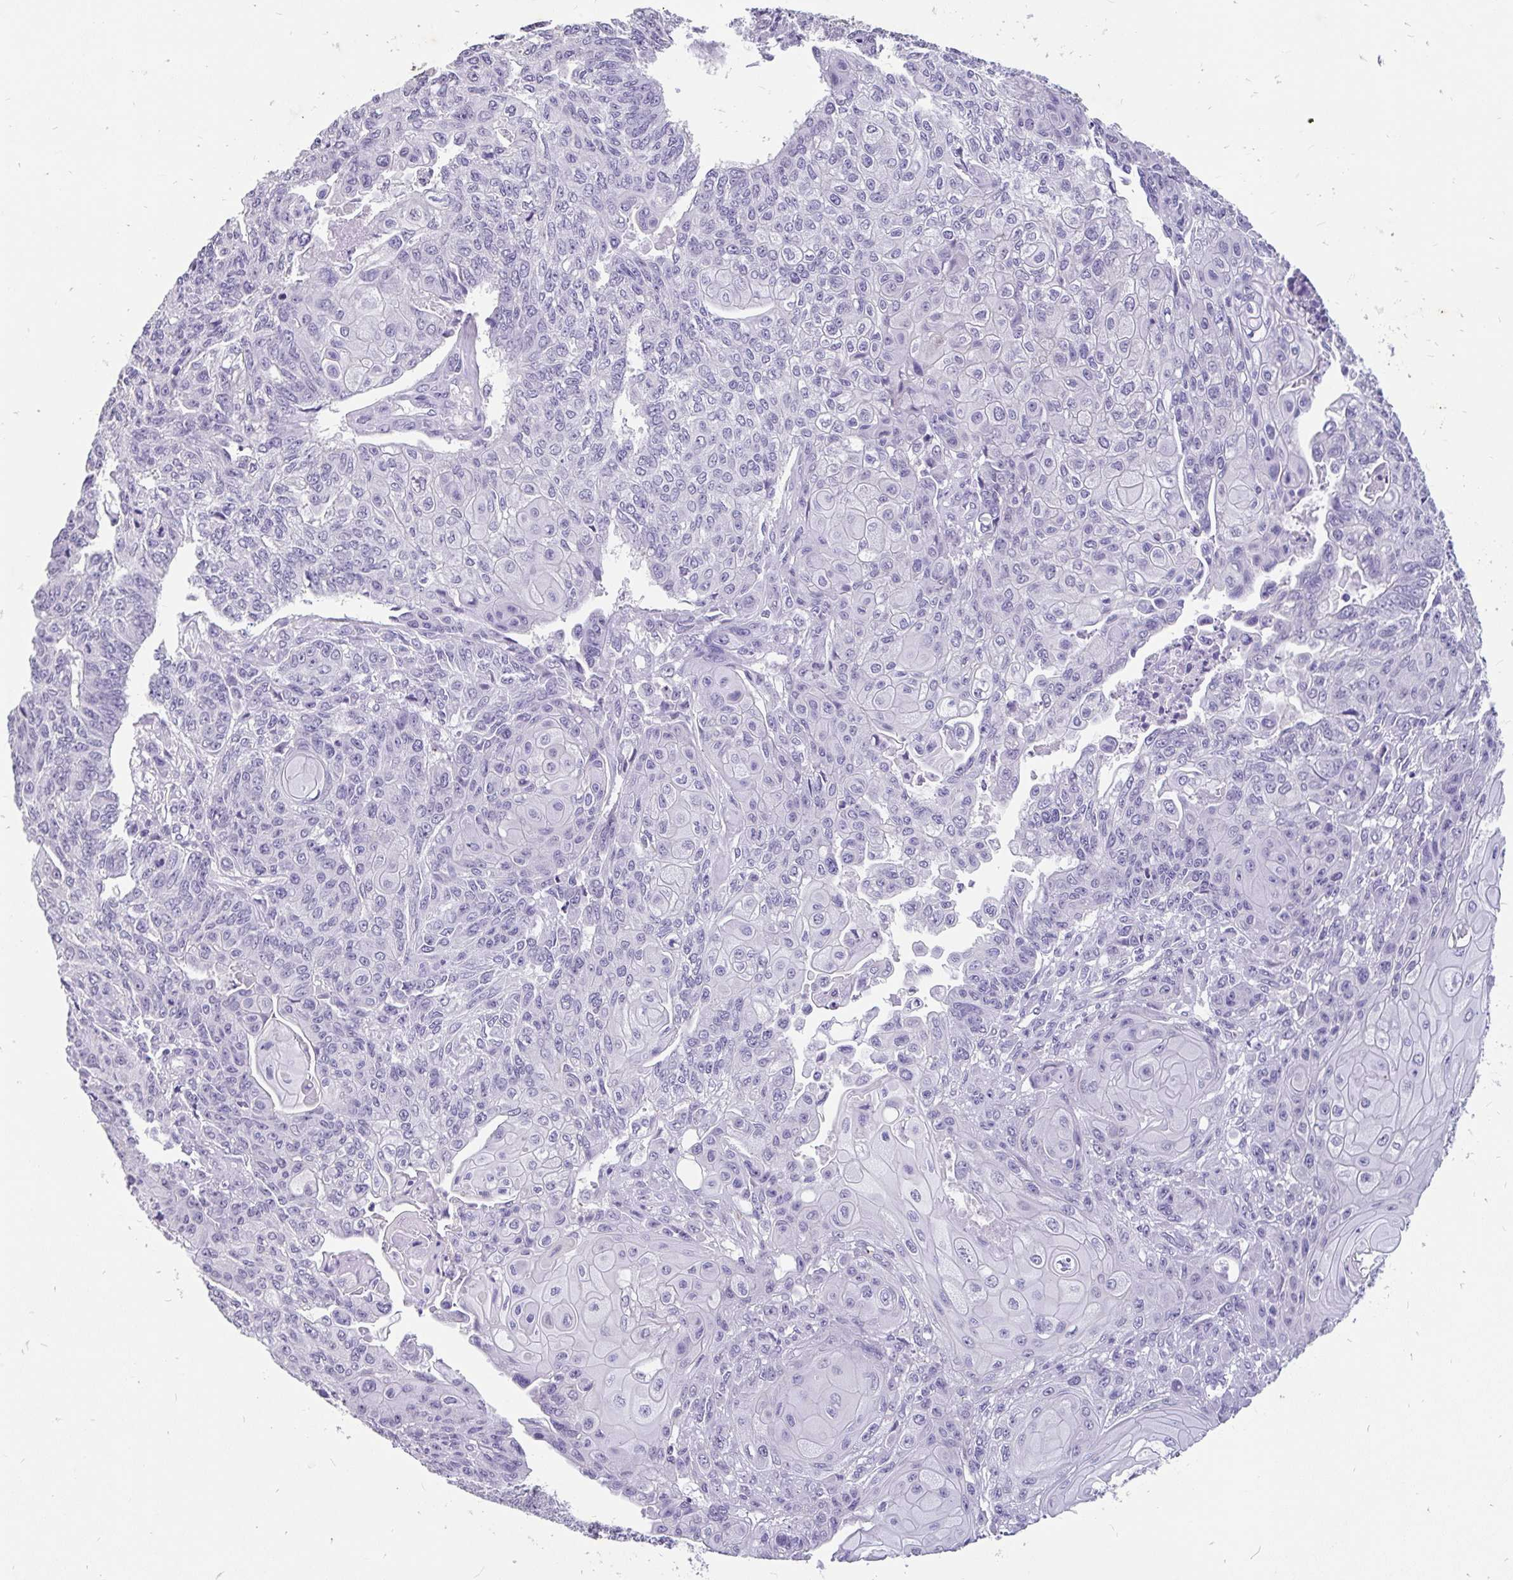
{"staining": {"intensity": "negative", "quantity": "none", "location": "none"}, "tissue": "endometrial cancer", "cell_type": "Tumor cells", "image_type": "cancer", "snomed": [{"axis": "morphology", "description": "Adenocarcinoma, NOS"}, {"axis": "topography", "description": "Endometrium"}], "caption": "Protein analysis of endometrial adenocarcinoma demonstrates no significant staining in tumor cells.", "gene": "EML5", "patient": {"sex": "female", "age": 32}}